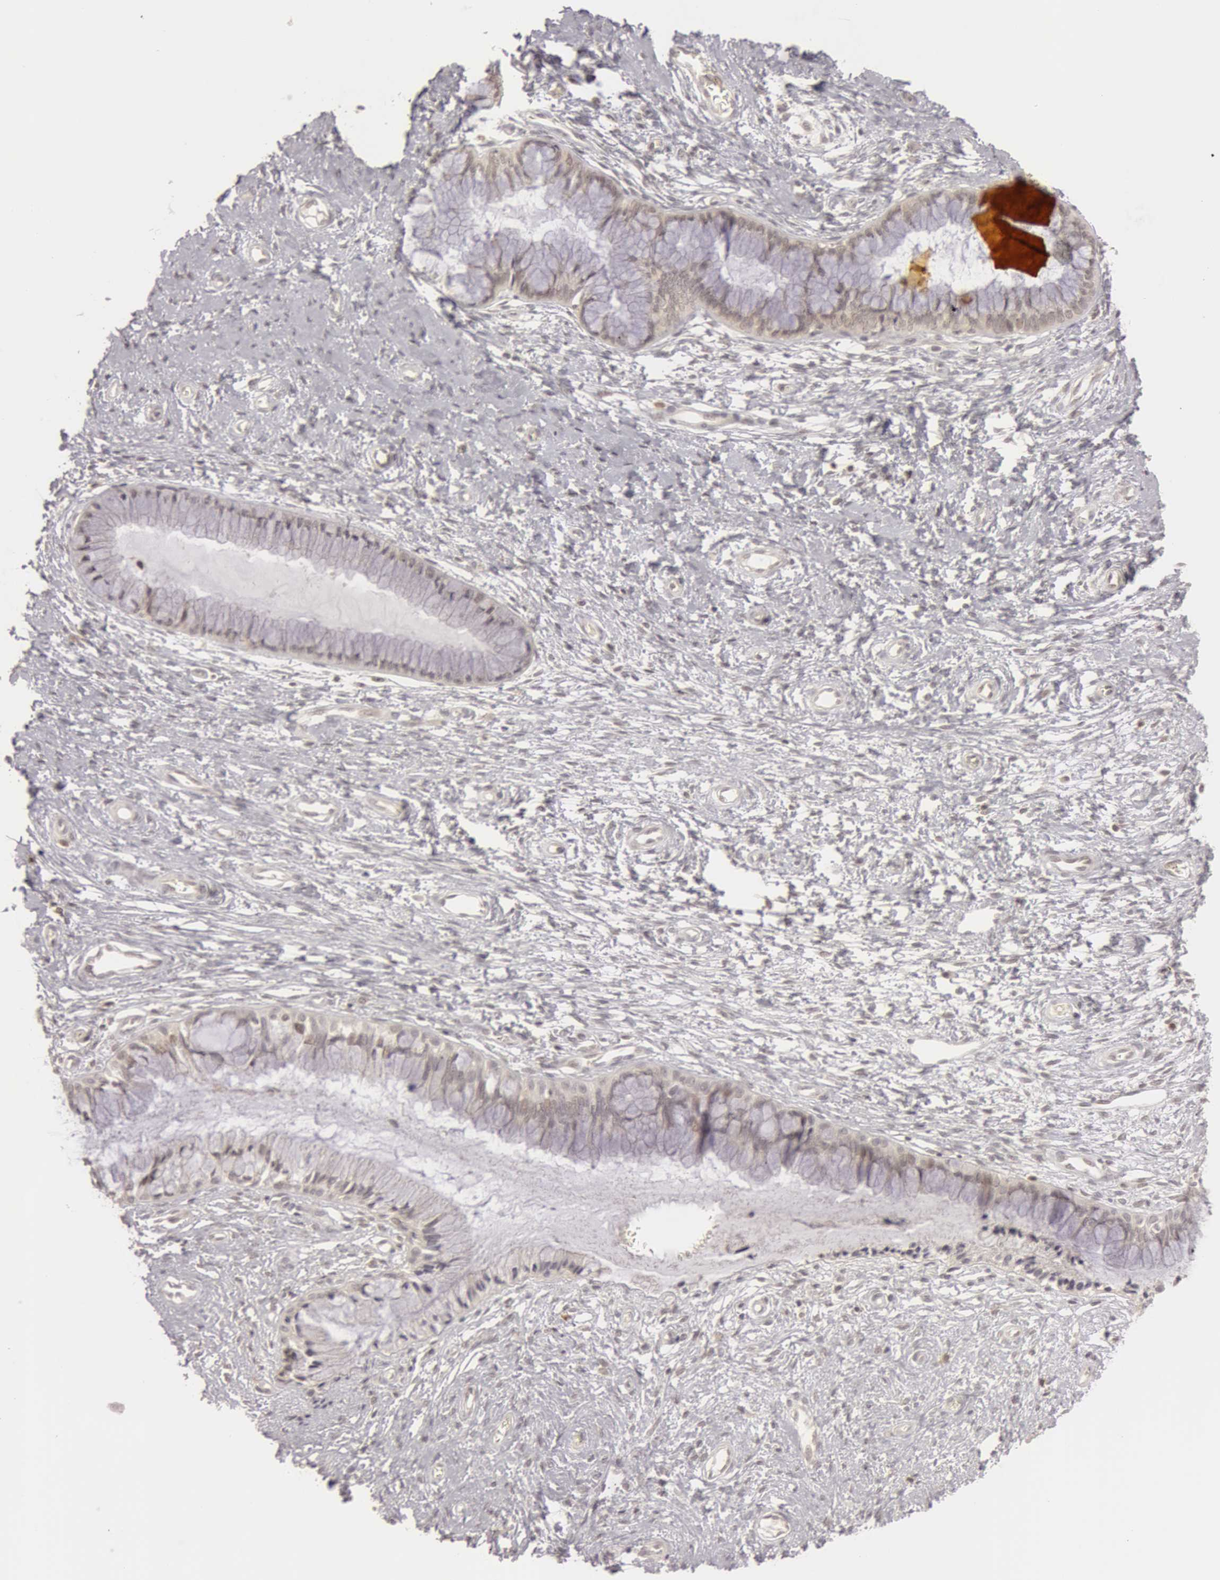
{"staining": {"intensity": "negative", "quantity": "none", "location": "none"}, "tissue": "cervix", "cell_type": "Glandular cells", "image_type": "normal", "snomed": [{"axis": "morphology", "description": "Normal tissue, NOS"}, {"axis": "topography", "description": "Cervix"}], "caption": "Immunohistochemistry of unremarkable cervix shows no staining in glandular cells.", "gene": "OASL", "patient": {"sex": "female", "age": 27}}